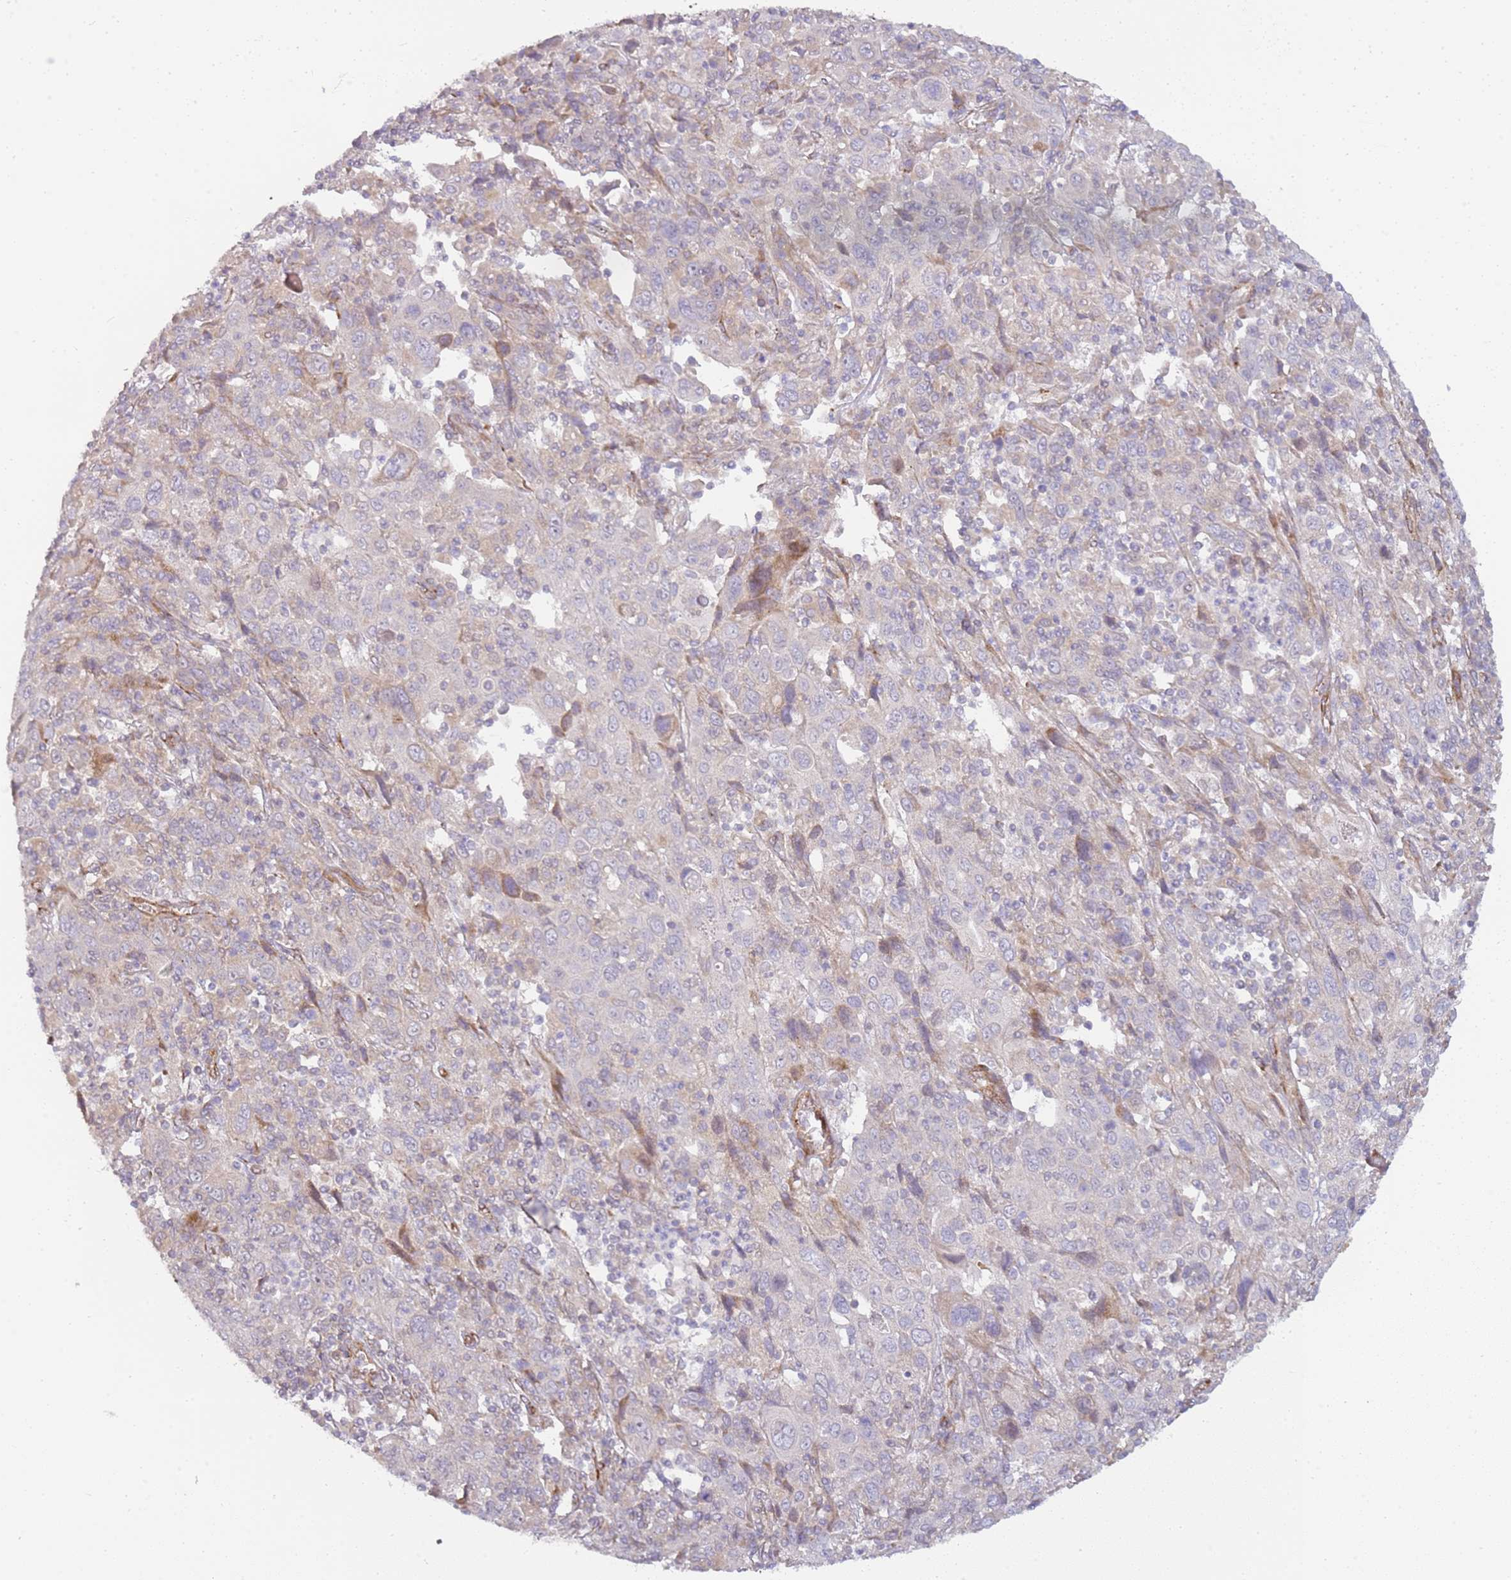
{"staining": {"intensity": "negative", "quantity": "none", "location": "none"}, "tissue": "cervical cancer", "cell_type": "Tumor cells", "image_type": "cancer", "snomed": [{"axis": "morphology", "description": "Squamous cell carcinoma, NOS"}, {"axis": "topography", "description": "Cervix"}], "caption": "Tumor cells are negative for protein expression in human cervical squamous cell carcinoma.", "gene": "GRAP", "patient": {"sex": "female", "age": 46}}